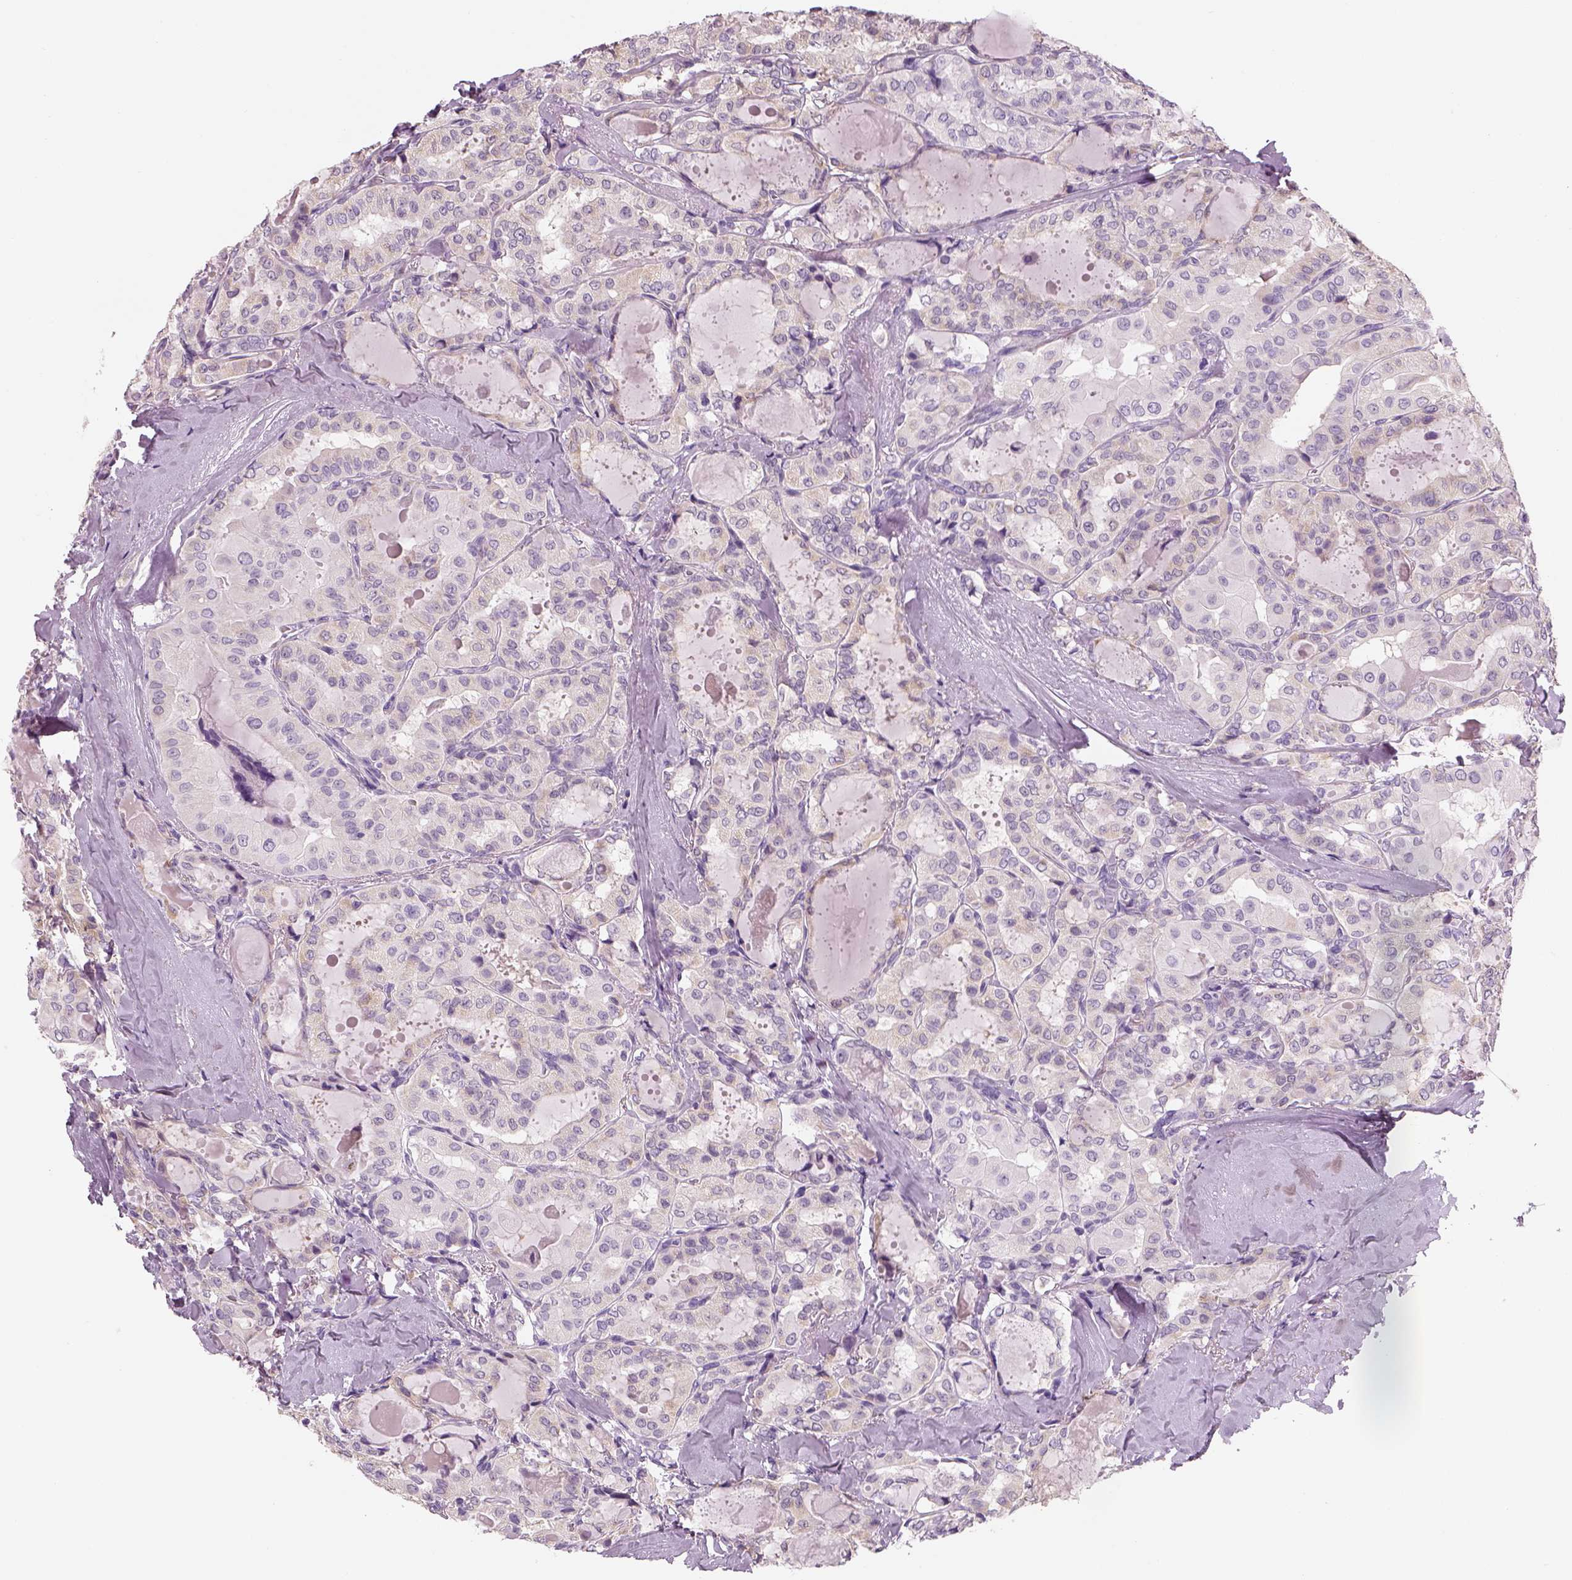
{"staining": {"intensity": "weak", "quantity": "<25%", "location": "cytoplasmic/membranous"}, "tissue": "thyroid cancer", "cell_type": "Tumor cells", "image_type": "cancer", "snomed": [{"axis": "morphology", "description": "Papillary adenocarcinoma, NOS"}, {"axis": "topography", "description": "Thyroid gland"}], "caption": "This is an immunohistochemistry image of human thyroid cancer. There is no expression in tumor cells.", "gene": "KCNMB4", "patient": {"sex": "female", "age": 41}}